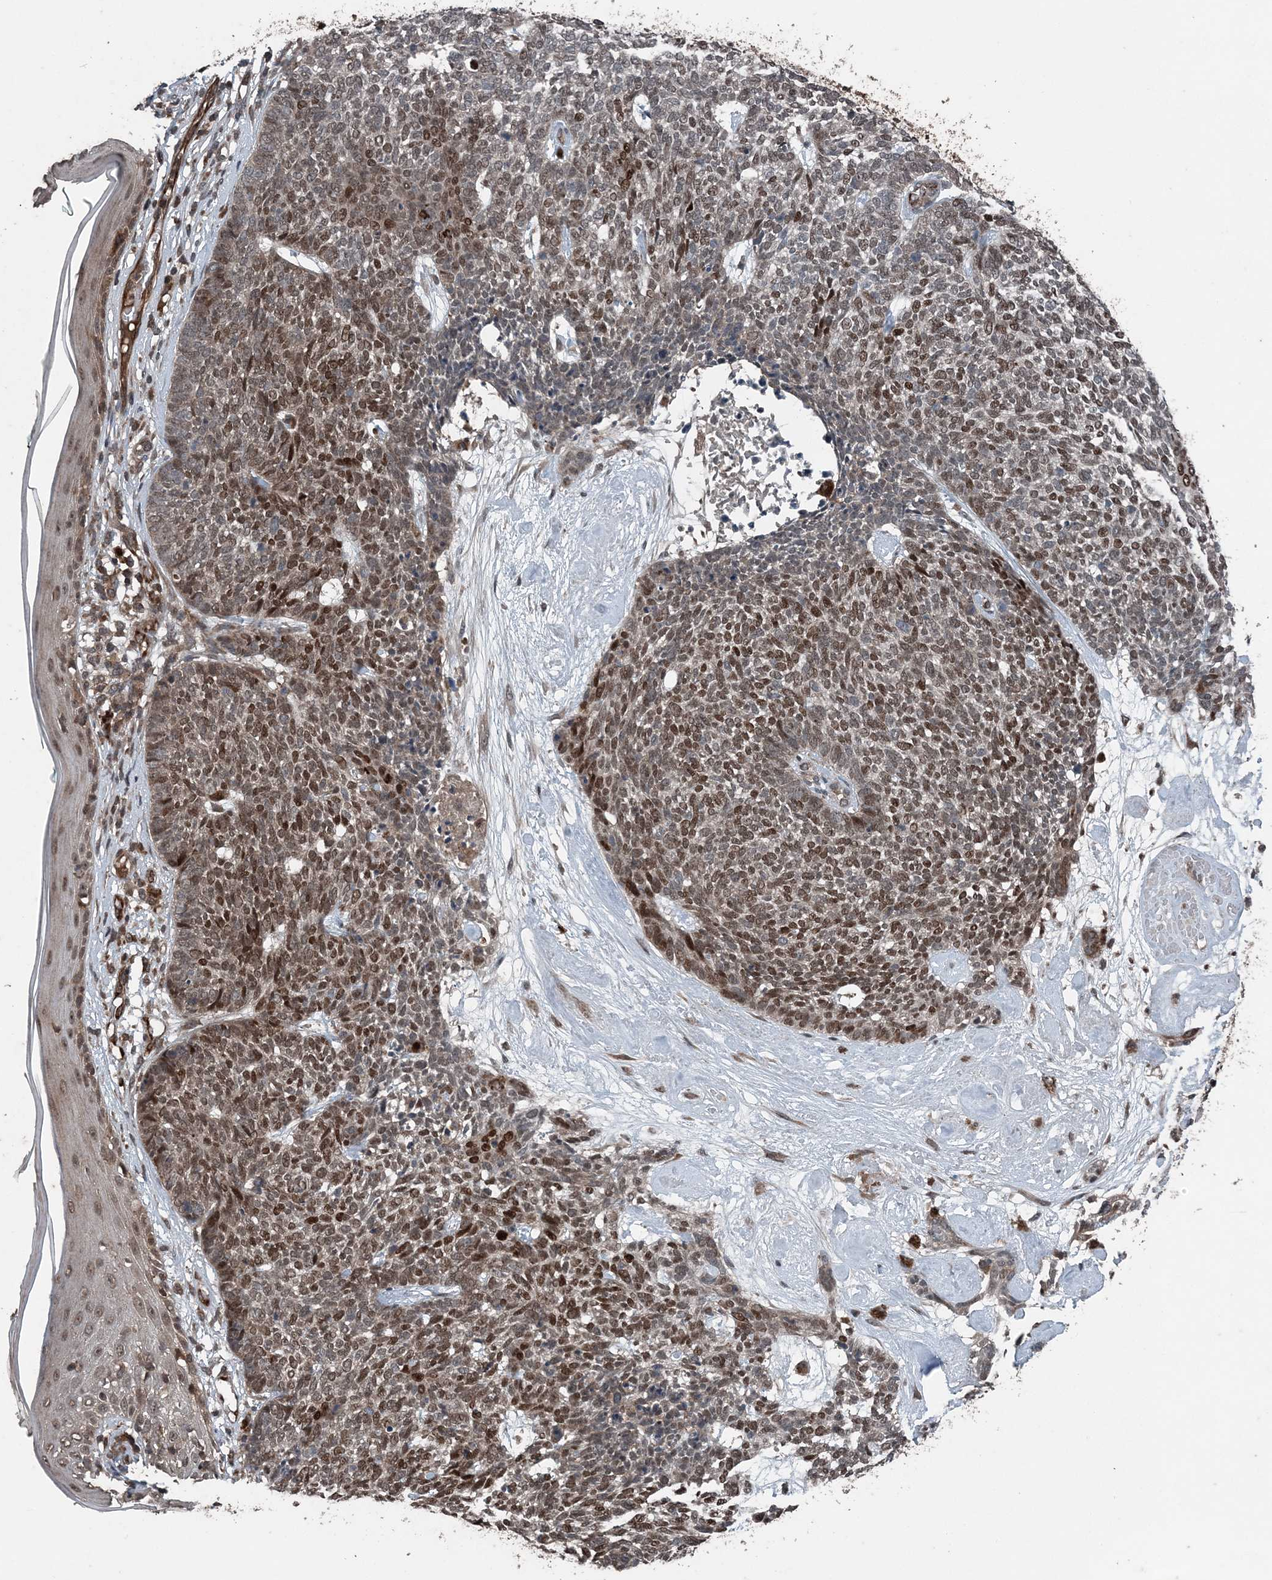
{"staining": {"intensity": "moderate", "quantity": "25%-75%", "location": "nuclear"}, "tissue": "skin cancer", "cell_type": "Tumor cells", "image_type": "cancer", "snomed": [{"axis": "morphology", "description": "Basal cell carcinoma"}, {"axis": "topography", "description": "Skin"}], "caption": "Immunohistochemistry (IHC) micrograph of neoplastic tissue: skin basal cell carcinoma stained using immunohistochemistry demonstrates medium levels of moderate protein expression localized specifically in the nuclear of tumor cells, appearing as a nuclear brown color.", "gene": "CFL1", "patient": {"sex": "female", "age": 84}}